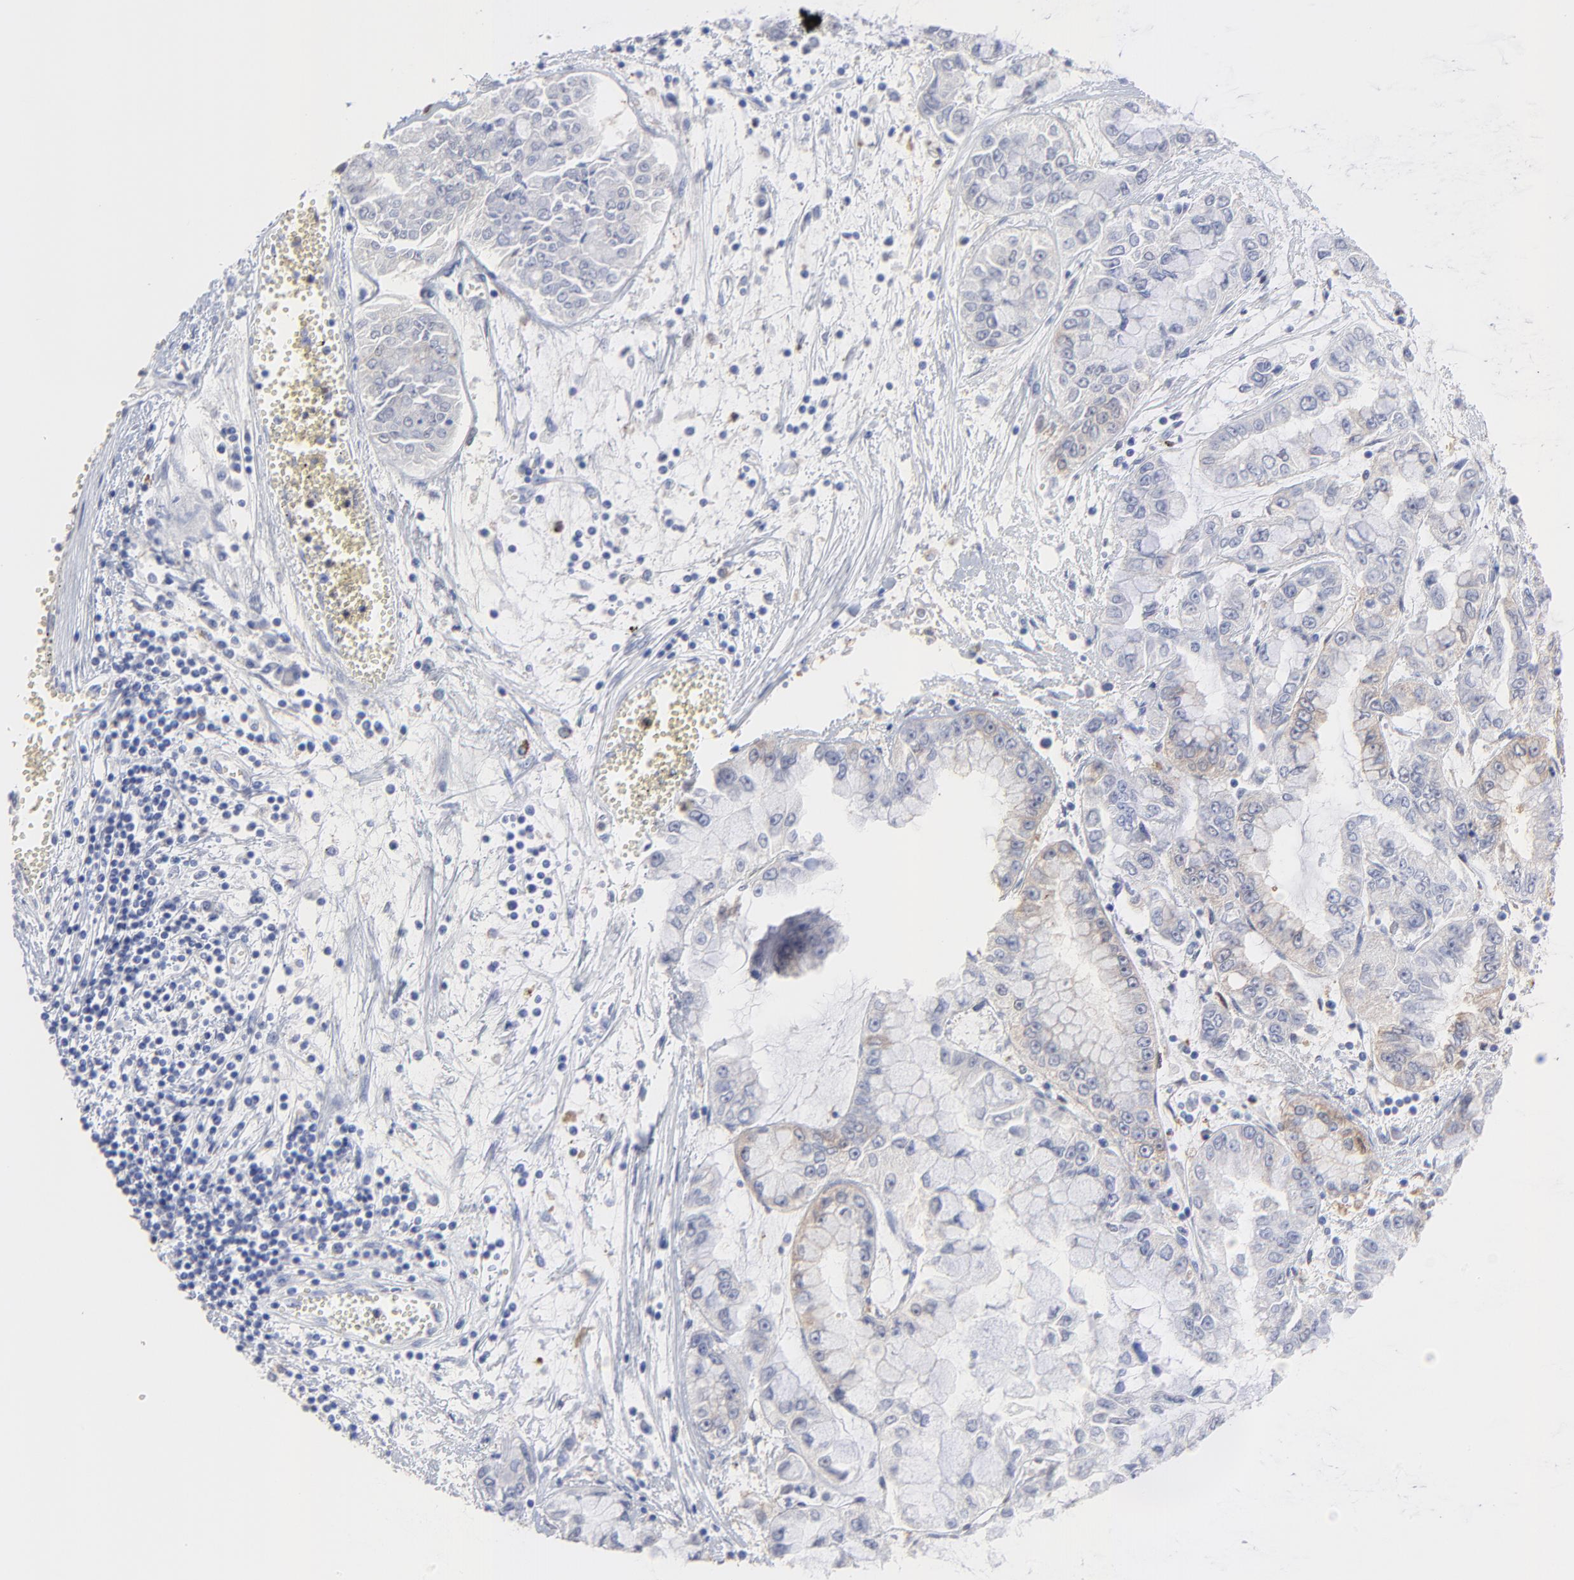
{"staining": {"intensity": "negative", "quantity": "none", "location": "none"}, "tissue": "liver cancer", "cell_type": "Tumor cells", "image_type": "cancer", "snomed": [{"axis": "morphology", "description": "Cholangiocarcinoma"}, {"axis": "topography", "description": "Liver"}], "caption": "DAB (3,3'-diaminobenzidine) immunohistochemical staining of human liver cancer reveals no significant positivity in tumor cells.", "gene": "SMARCA1", "patient": {"sex": "female", "age": 79}}